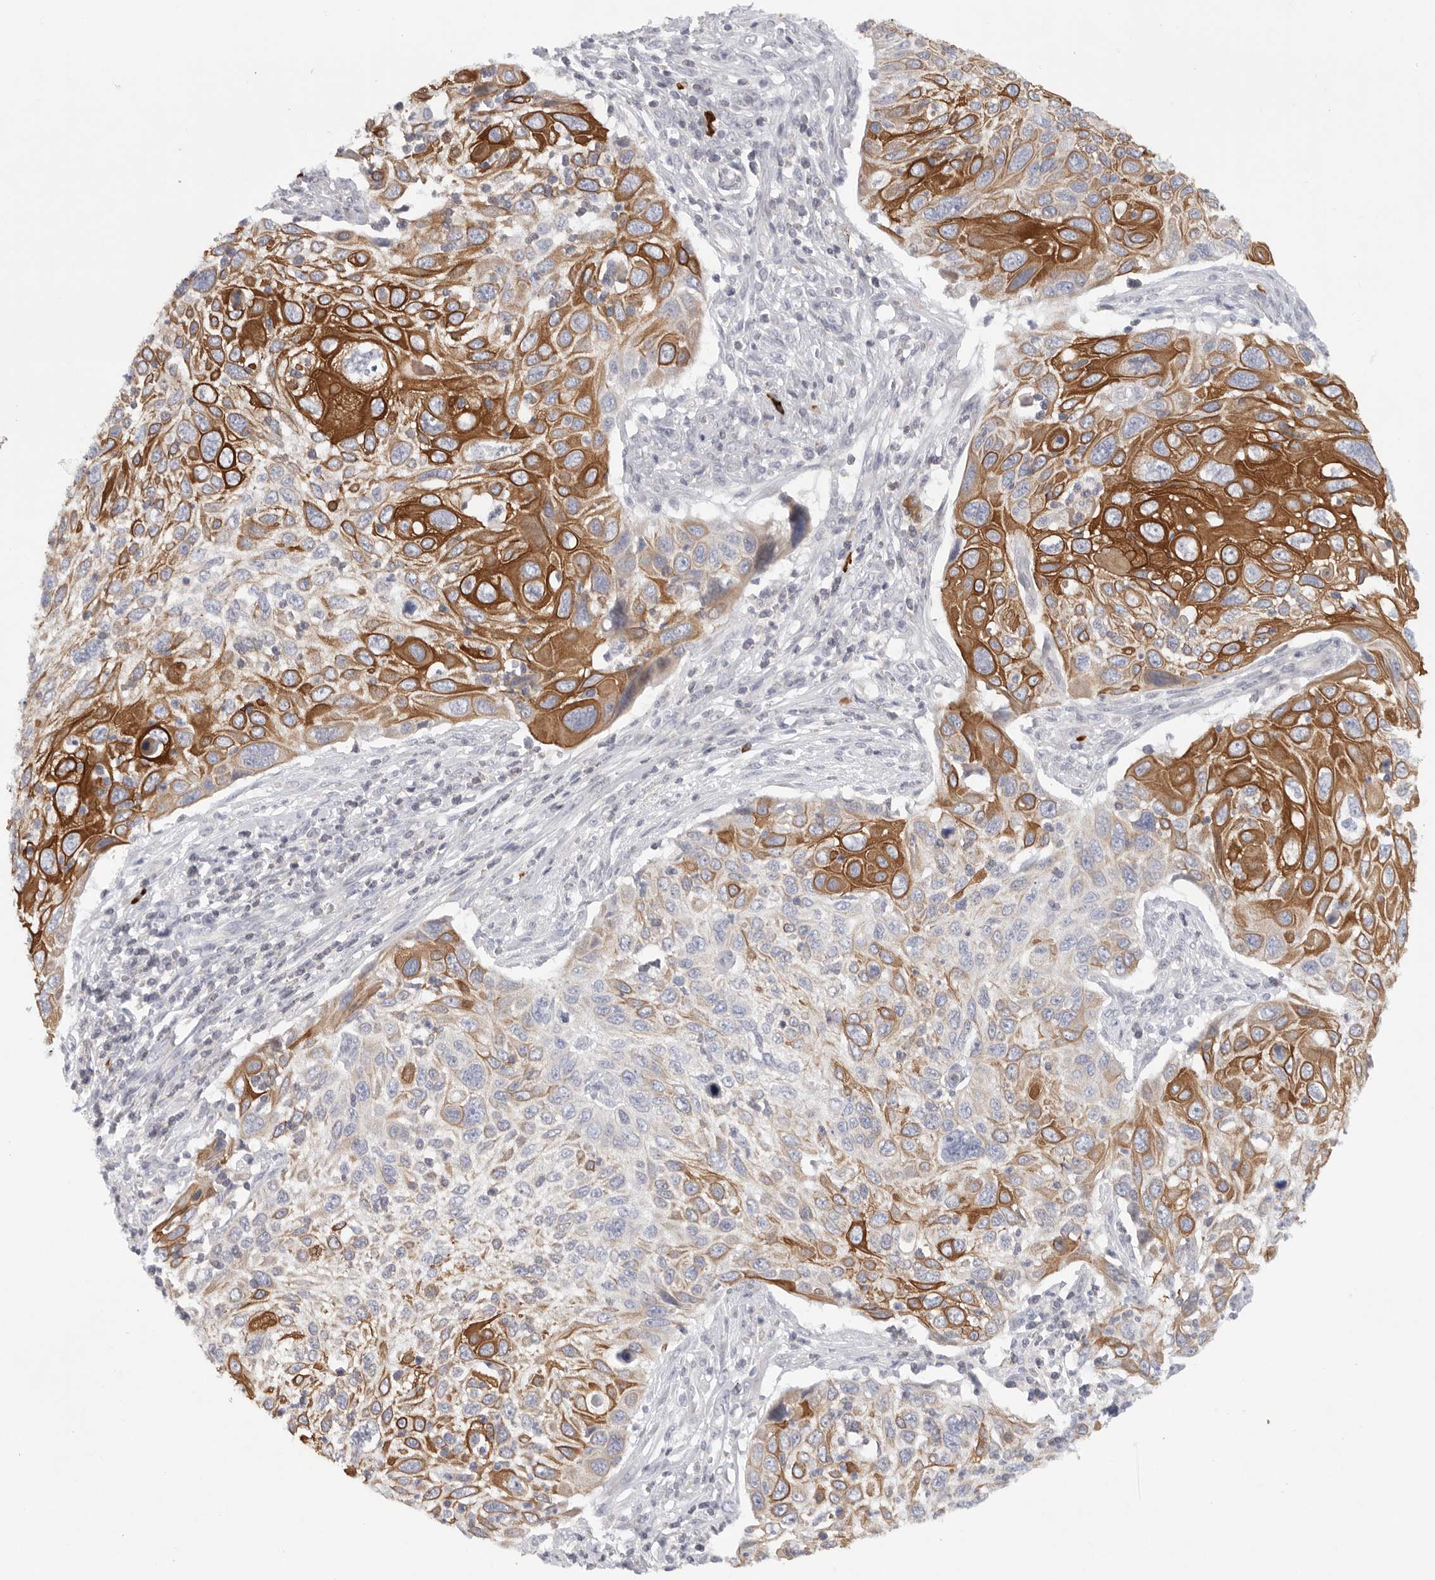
{"staining": {"intensity": "strong", "quantity": "25%-75%", "location": "cytoplasmic/membranous"}, "tissue": "cervical cancer", "cell_type": "Tumor cells", "image_type": "cancer", "snomed": [{"axis": "morphology", "description": "Squamous cell carcinoma, NOS"}, {"axis": "topography", "description": "Cervix"}], "caption": "Immunohistochemical staining of cervical cancer (squamous cell carcinoma) shows high levels of strong cytoplasmic/membranous protein expression in about 25%-75% of tumor cells.", "gene": "TMEM69", "patient": {"sex": "female", "age": 70}}